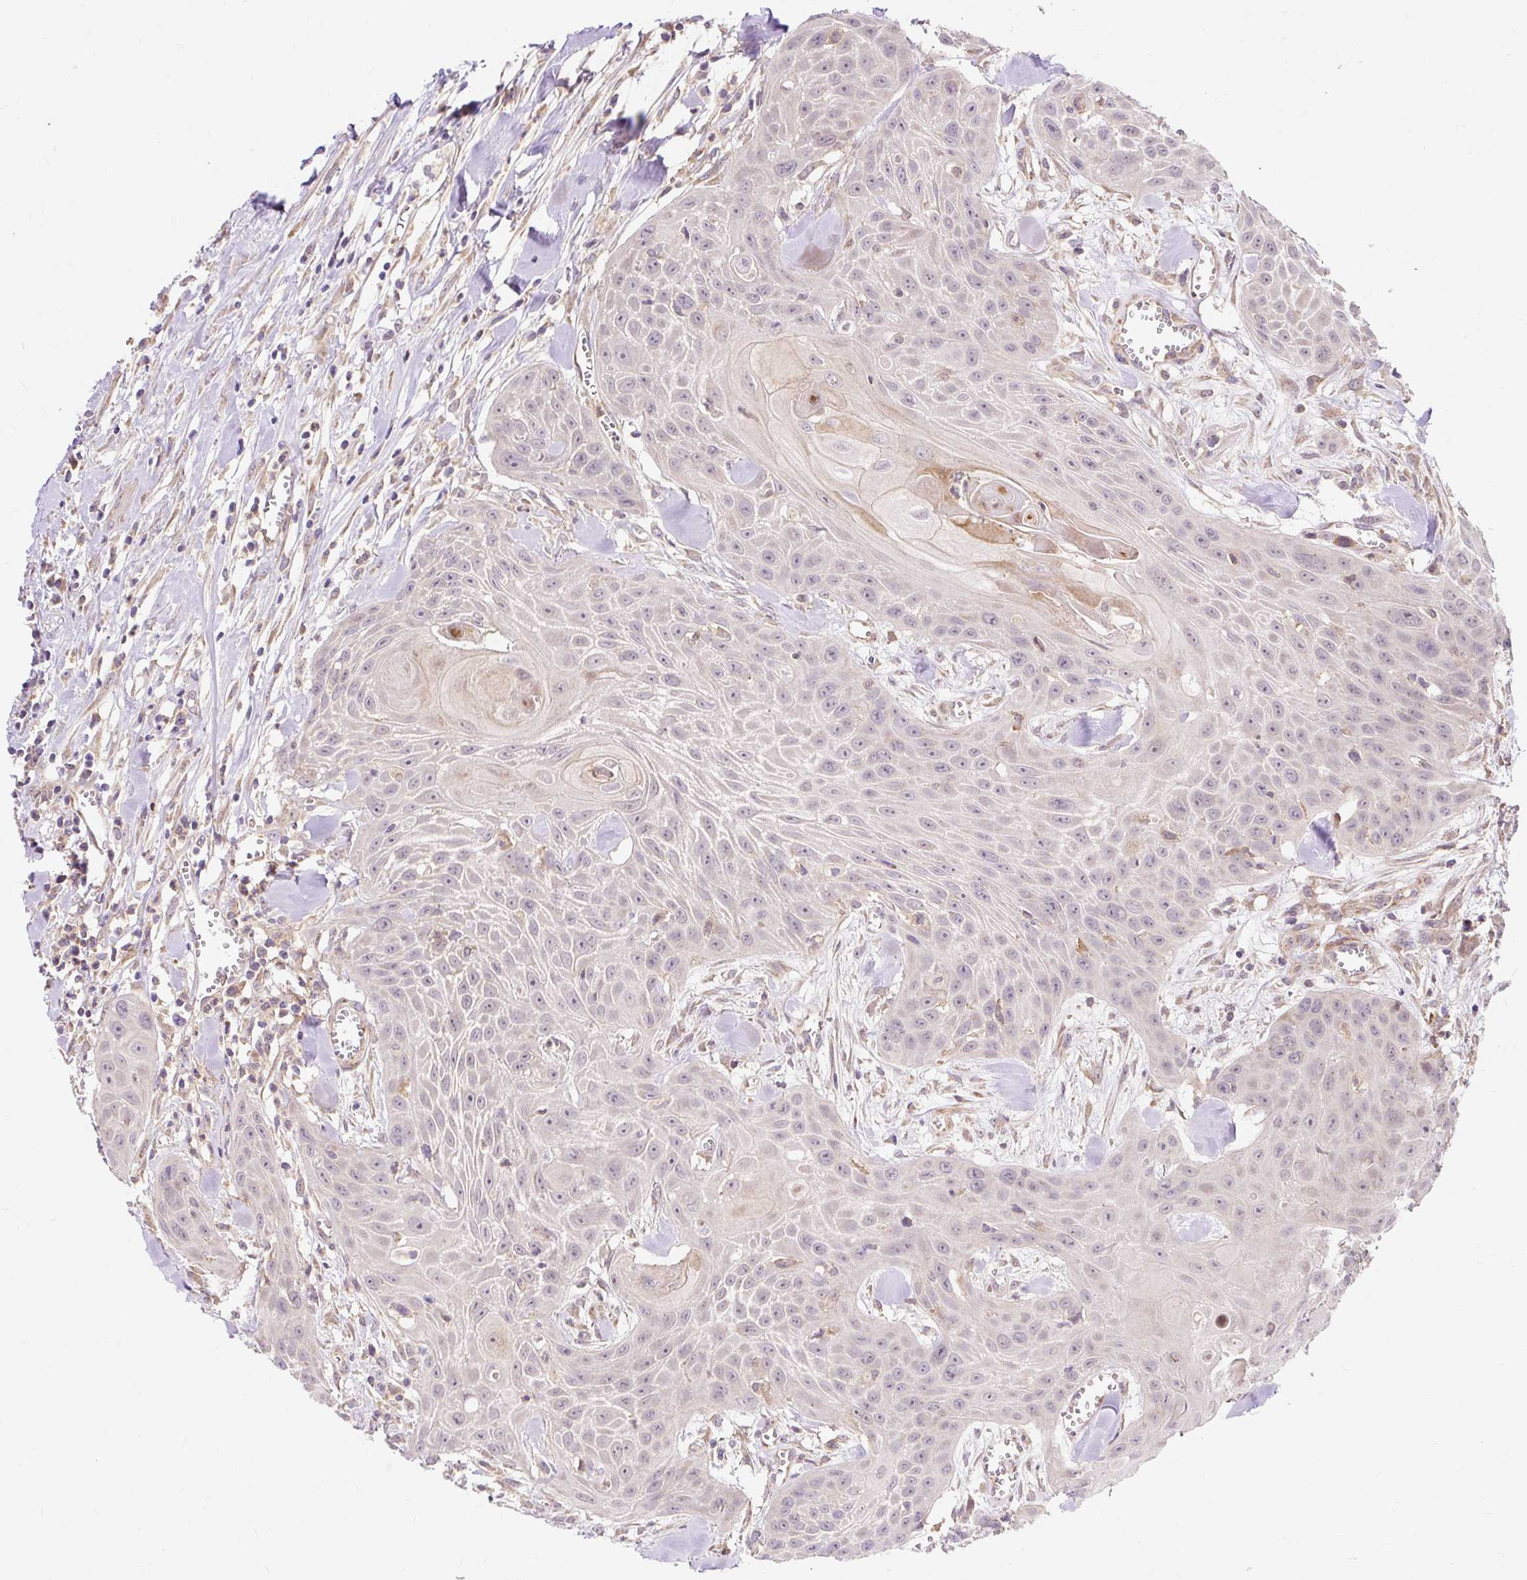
{"staining": {"intensity": "negative", "quantity": "none", "location": "none"}, "tissue": "head and neck cancer", "cell_type": "Tumor cells", "image_type": "cancer", "snomed": [{"axis": "morphology", "description": "Squamous cell carcinoma, NOS"}, {"axis": "topography", "description": "Lymph node"}, {"axis": "topography", "description": "Salivary gland"}, {"axis": "topography", "description": "Head-Neck"}], "caption": "This is an immunohistochemistry histopathology image of head and neck cancer. There is no expression in tumor cells.", "gene": "TRIAP1", "patient": {"sex": "female", "age": 74}}